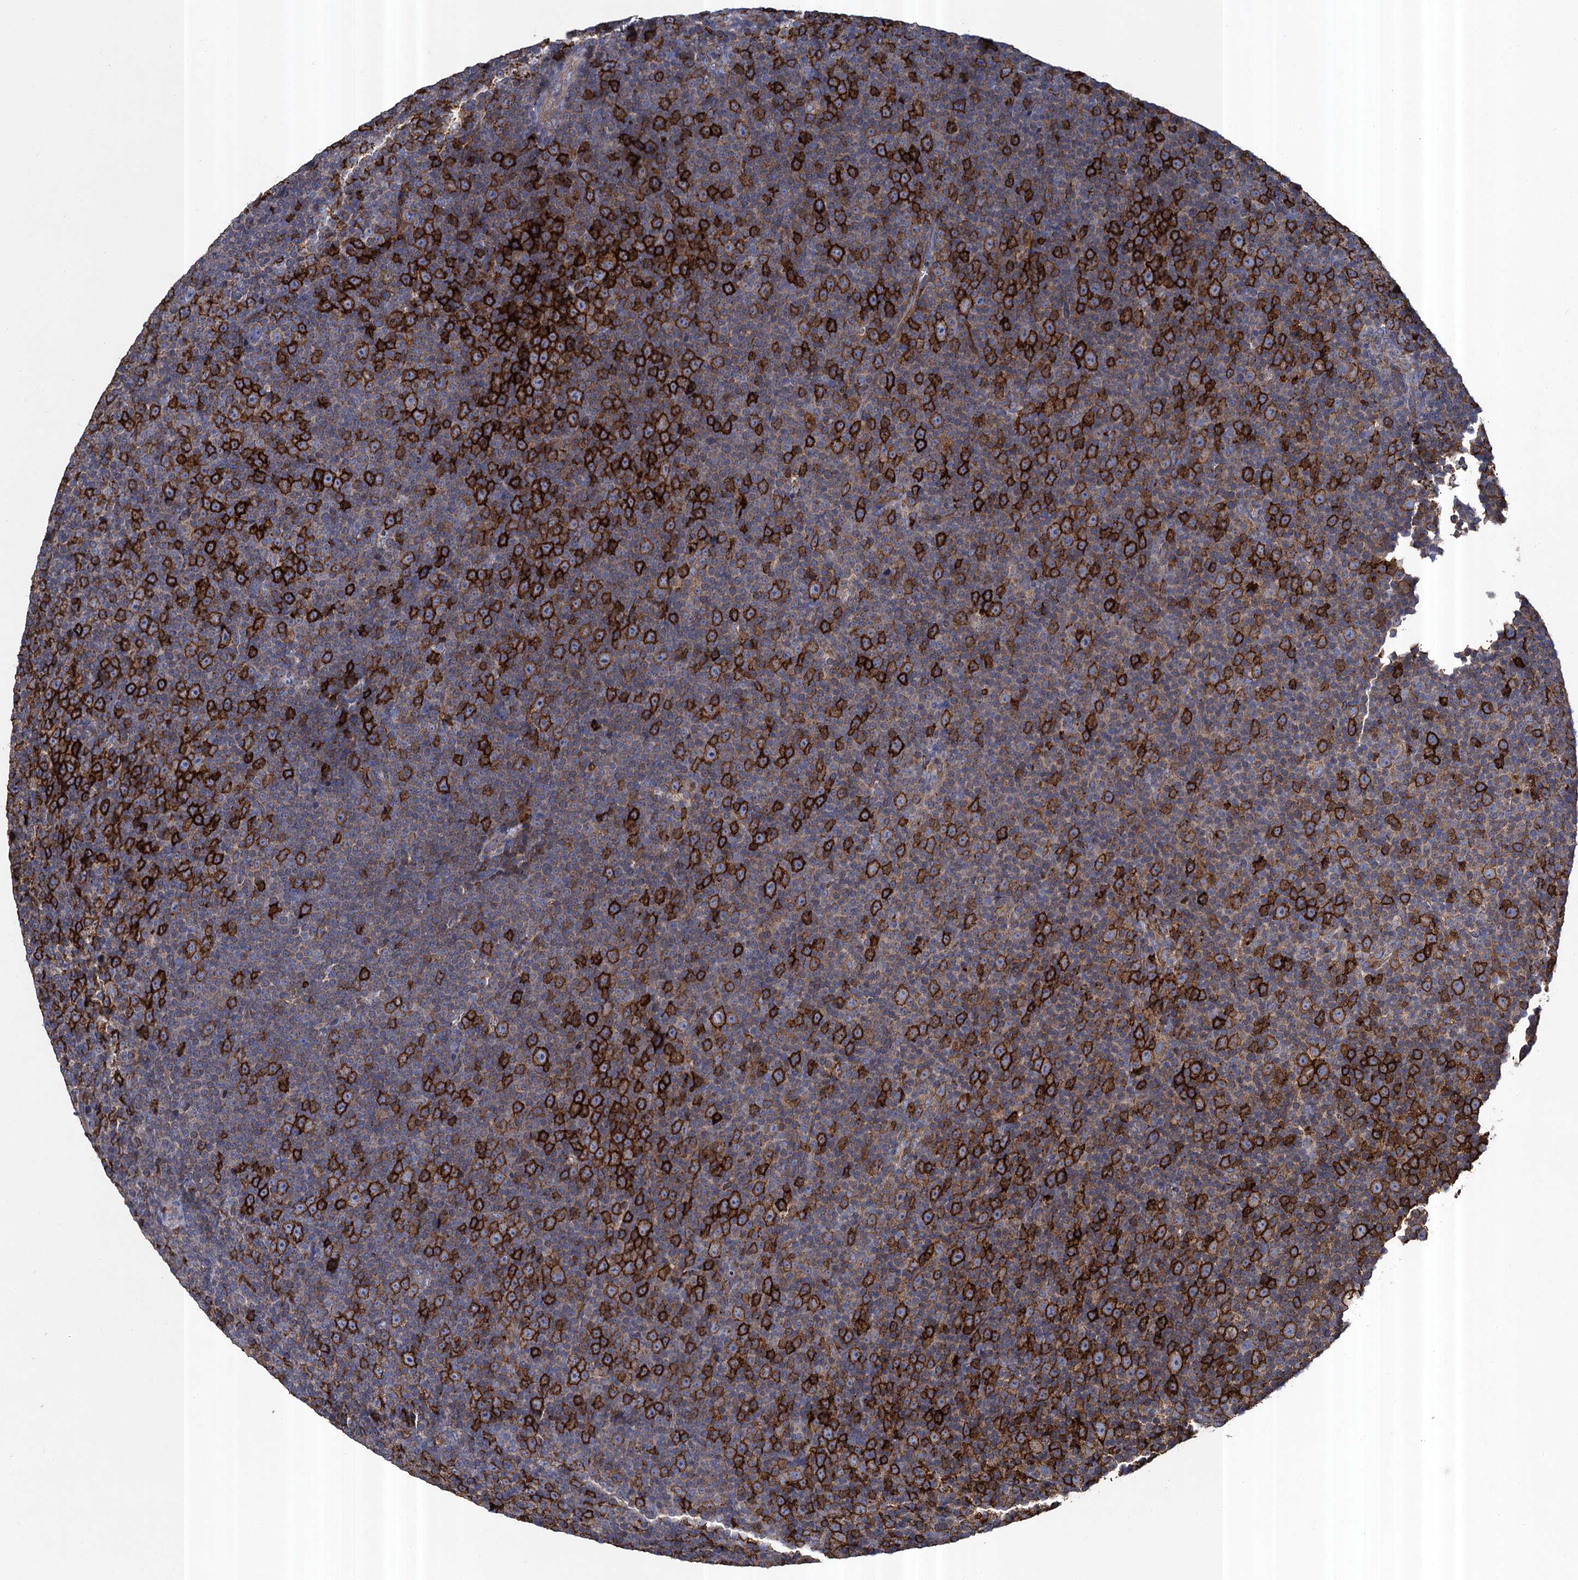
{"staining": {"intensity": "strong", "quantity": "<25%", "location": "cytoplasmic/membranous"}, "tissue": "lymphoma", "cell_type": "Tumor cells", "image_type": "cancer", "snomed": [{"axis": "morphology", "description": "Malignant lymphoma, non-Hodgkin's type, Low grade"}, {"axis": "topography", "description": "Lymph node"}], "caption": "A brown stain highlights strong cytoplasmic/membranous expression of a protein in lymphoma tumor cells. The staining is performed using DAB (3,3'-diaminobenzidine) brown chromogen to label protein expression. The nuclei are counter-stained blue using hematoxylin.", "gene": "TXNDC11", "patient": {"sex": "female", "age": 67}}